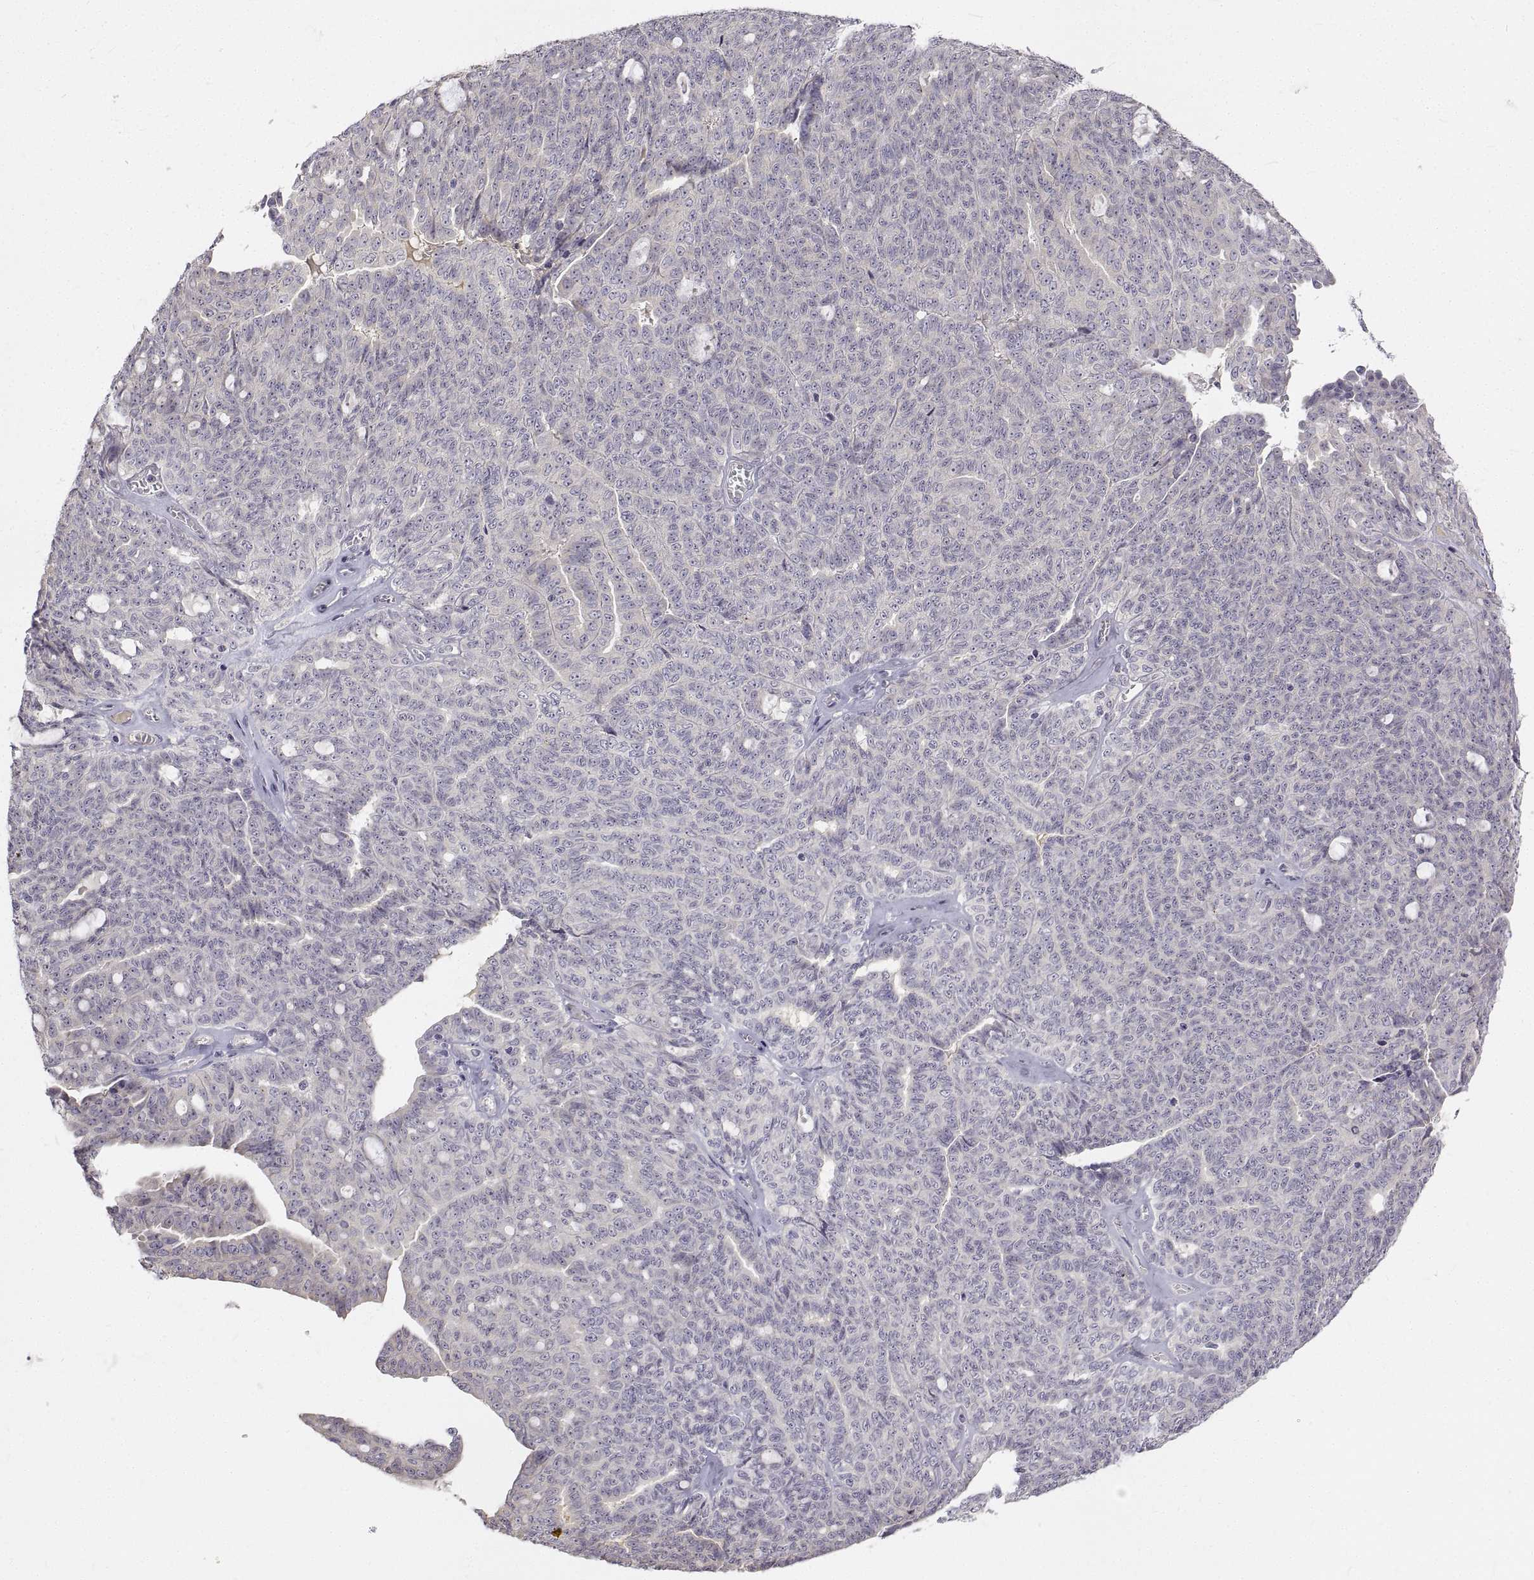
{"staining": {"intensity": "negative", "quantity": "none", "location": "none"}, "tissue": "ovarian cancer", "cell_type": "Tumor cells", "image_type": "cancer", "snomed": [{"axis": "morphology", "description": "Cystadenocarcinoma, serous, NOS"}, {"axis": "topography", "description": "Ovary"}], "caption": "An immunohistochemistry (IHC) photomicrograph of ovarian cancer is shown. There is no staining in tumor cells of ovarian cancer.", "gene": "ANO2", "patient": {"sex": "female", "age": 71}}